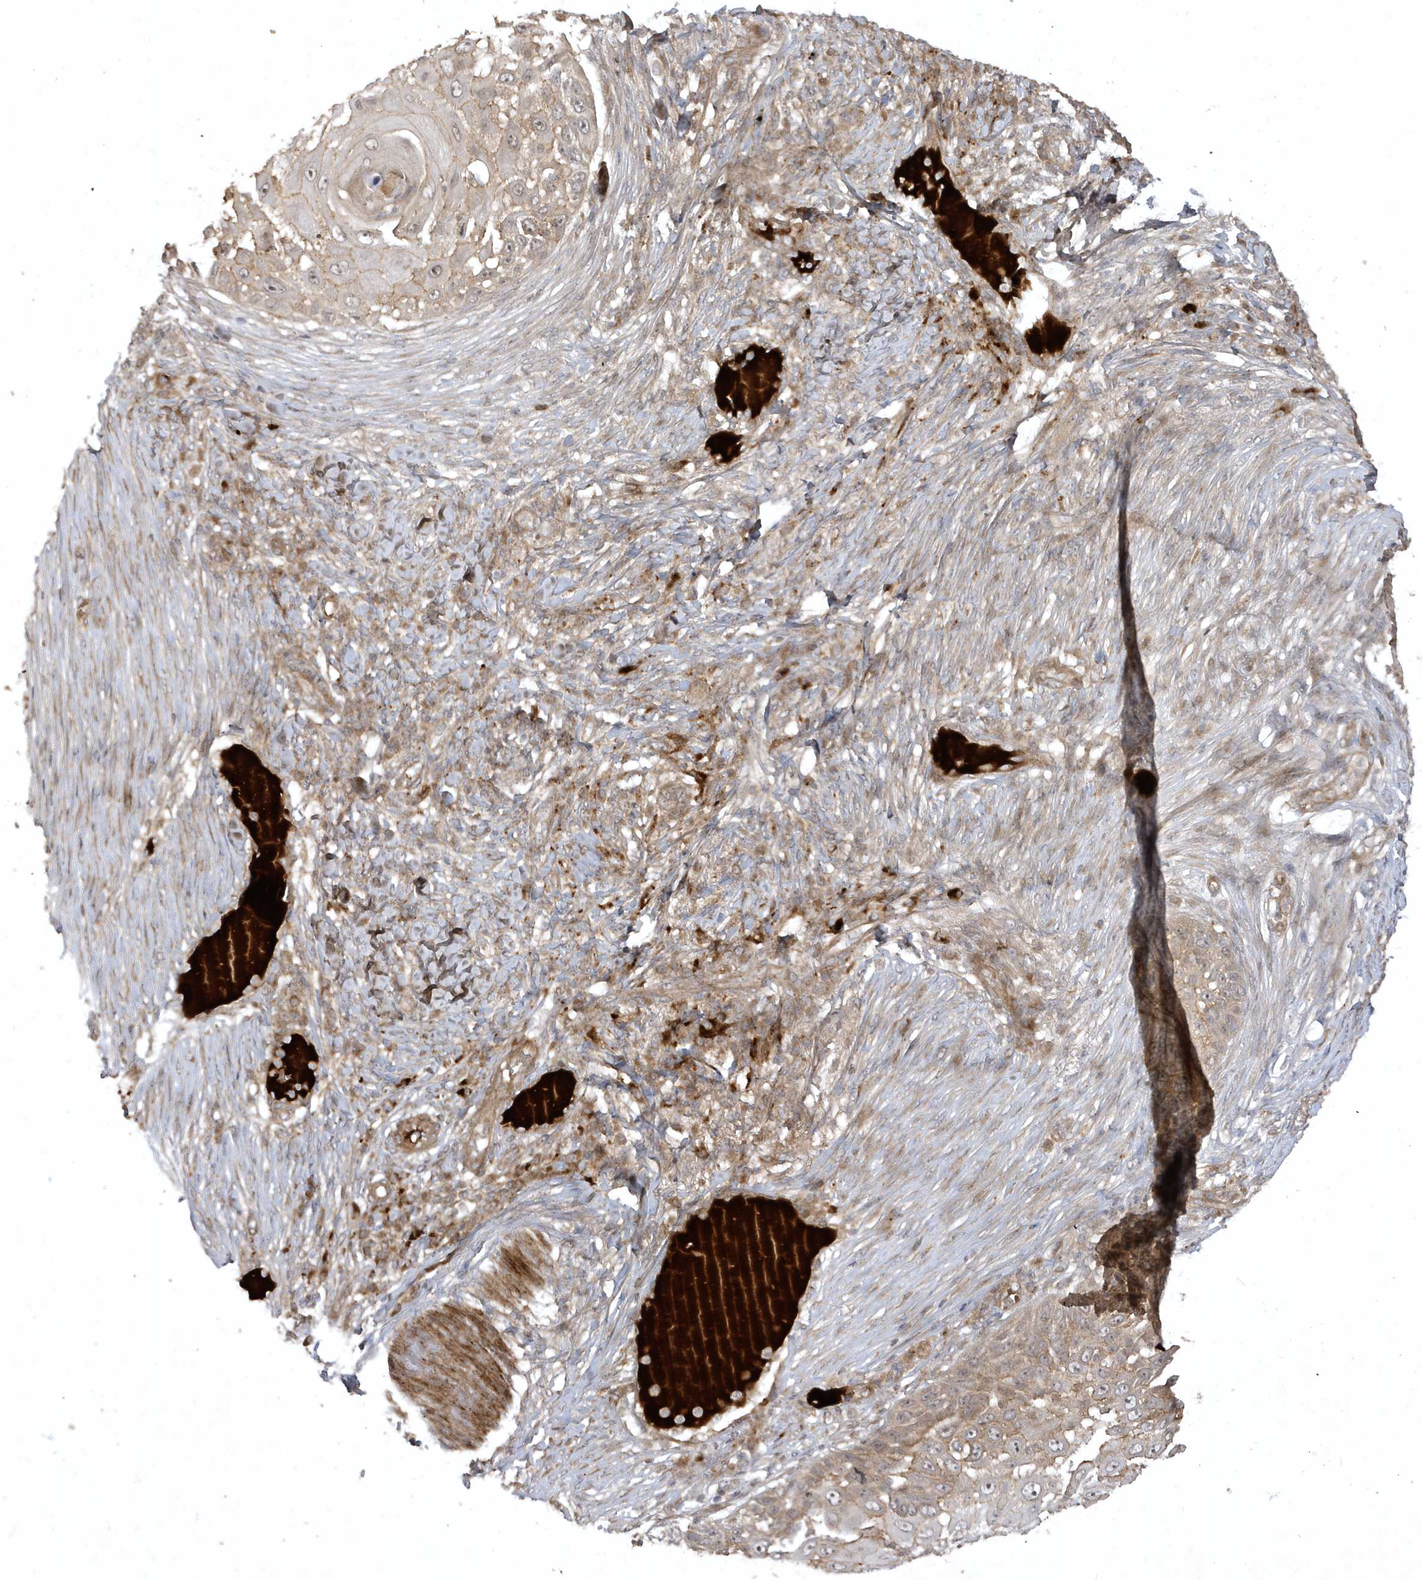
{"staining": {"intensity": "weak", "quantity": "<25%", "location": "cytoplasmic/membranous"}, "tissue": "skin cancer", "cell_type": "Tumor cells", "image_type": "cancer", "snomed": [{"axis": "morphology", "description": "Squamous cell carcinoma, NOS"}, {"axis": "topography", "description": "Skin"}], "caption": "The histopathology image reveals no significant positivity in tumor cells of squamous cell carcinoma (skin). (DAB immunohistochemistry with hematoxylin counter stain).", "gene": "FAM83C", "patient": {"sex": "female", "age": 44}}